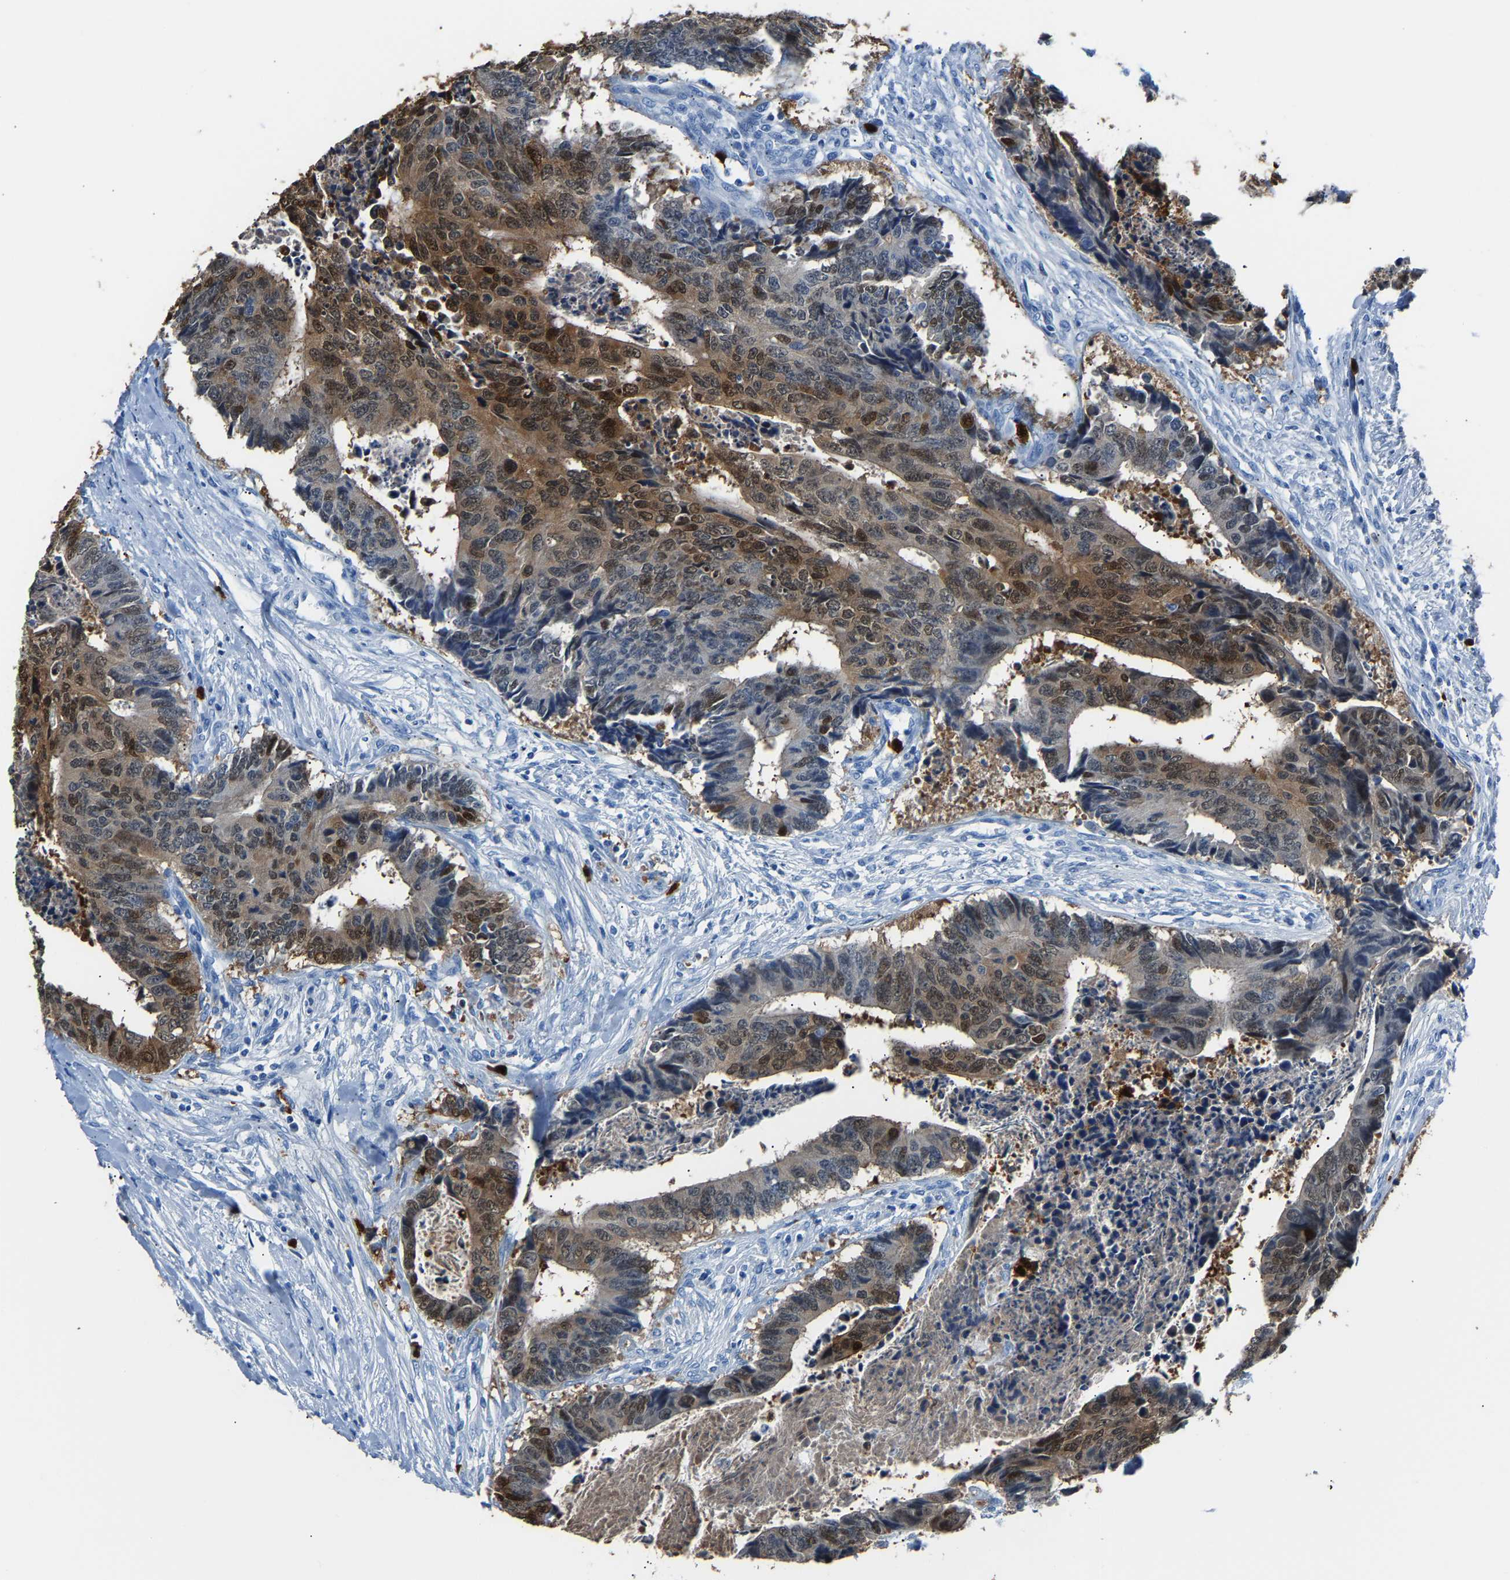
{"staining": {"intensity": "moderate", "quantity": ">75%", "location": "cytoplasmic/membranous,nuclear"}, "tissue": "colorectal cancer", "cell_type": "Tumor cells", "image_type": "cancer", "snomed": [{"axis": "morphology", "description": "Adenocarcinoma, NOS"}, {"axis": "topography", "description": "Rectum"}], "caption": "Protein positivity by IHC demonstrates moderate cytoplasmic/membranous and nuclear positivity in about >75% of tumor cells in colorectal cancer (adenocarcinoma). (Stains: DAB in brown, nuclei in blue, Microscopy: brightfield microscopy at high magnification).", "gene": "S100P", "patient": {"sex": "male", "age": 84}}